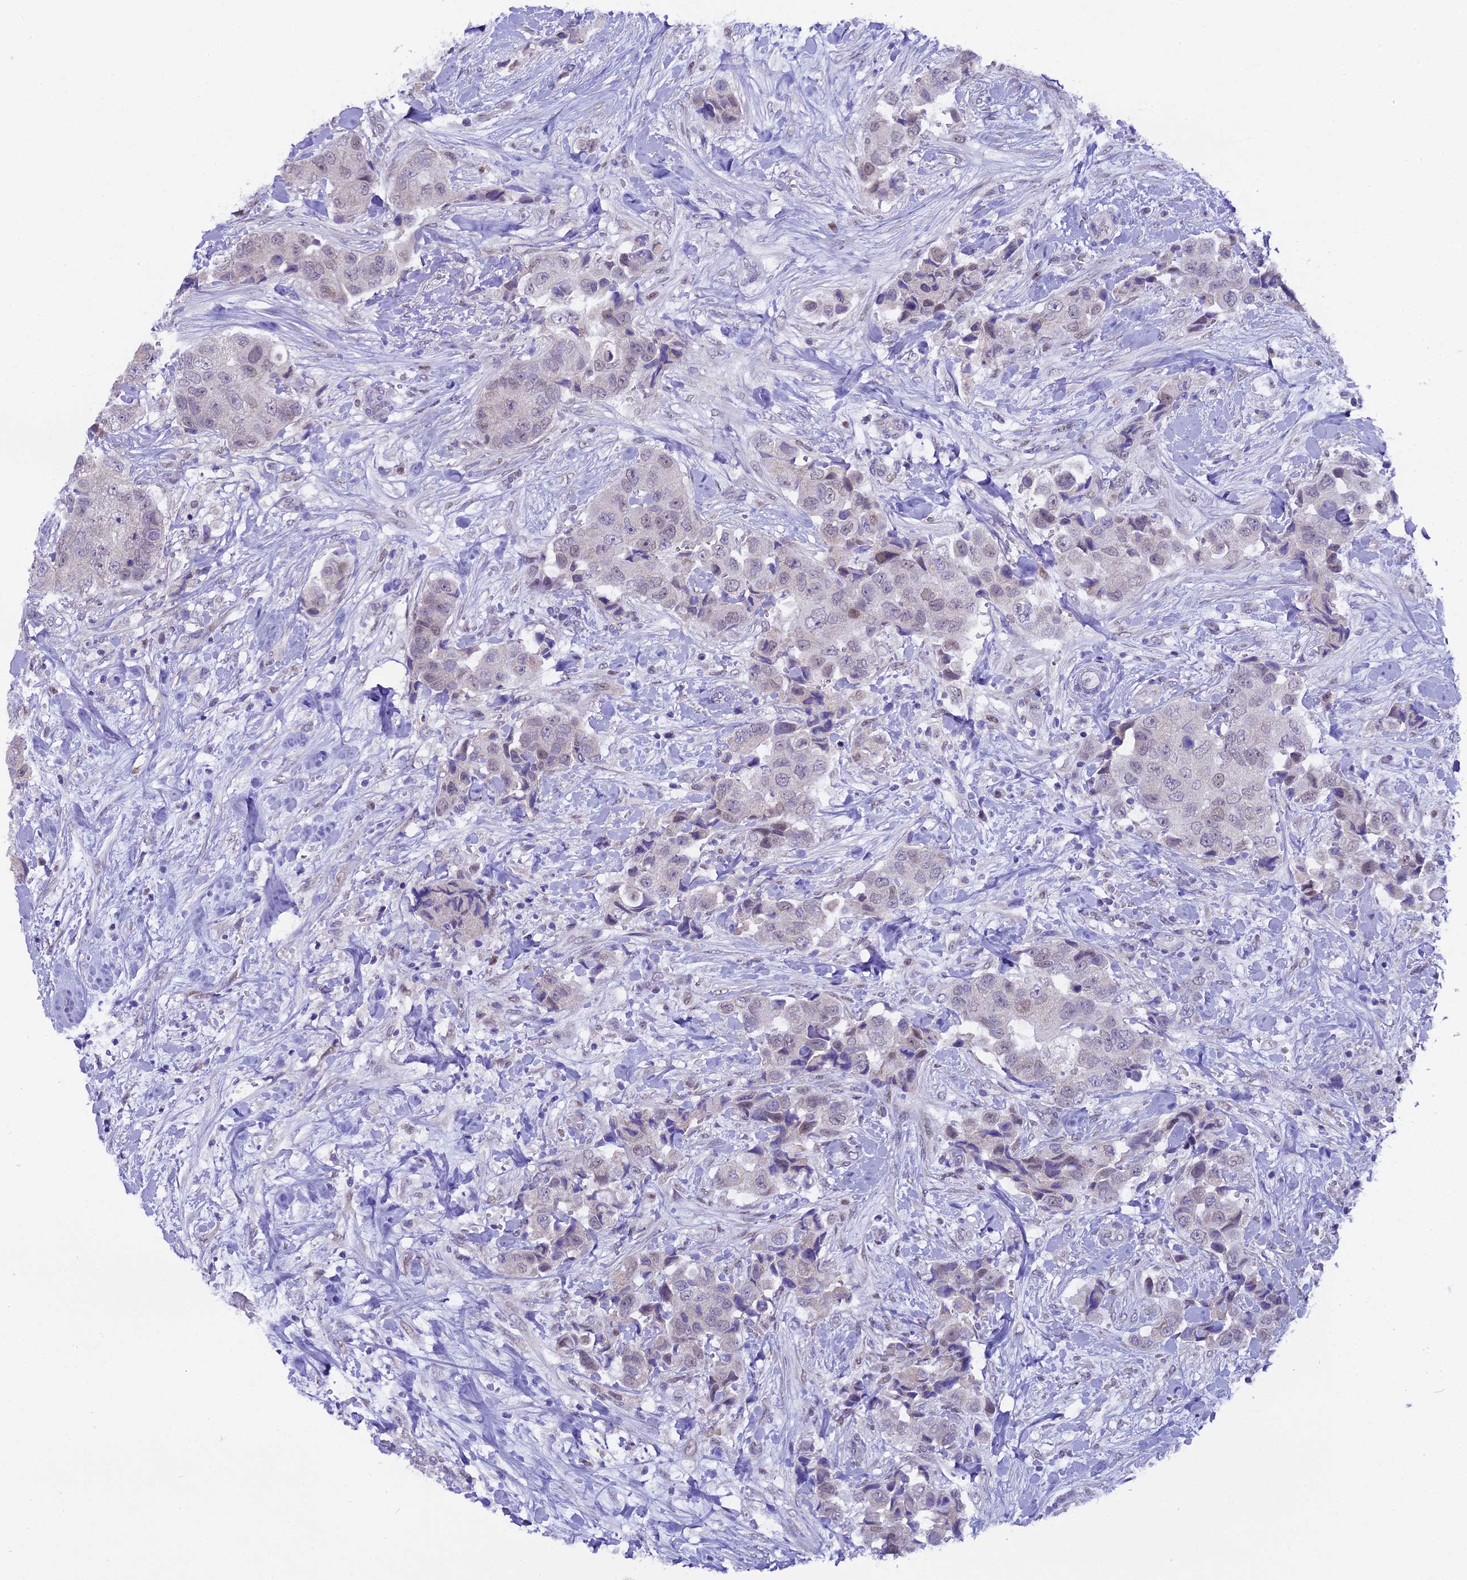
{"staining": {"intensity": "negative", "quantity": "none", "location": "none"}, "tissue": "breast cancer", "cell_type": "Tumor cells", "image_type": "cancer", "snomed": [{"axis": "morphology", "description": "Normal tissue, NOS"}, {"axis": "morphology", "description": "Duct carcinoma"}, {"axis": "topography", "description": "Breast"}], "caption": "Immunohistochemistry (IHC) of breast cancer (infiltrating ductal carcinoma) reveals no expression in tumor cells. (Stains: DAB (3,3'-diaminobenzidine) immunohistochemistry (IHC) with hematoxylin counter stain, Microscopy: brightfield microscopy at high magnification).", "gene": "OSGEP", "patient": {"sex": "female", "age": 62}}